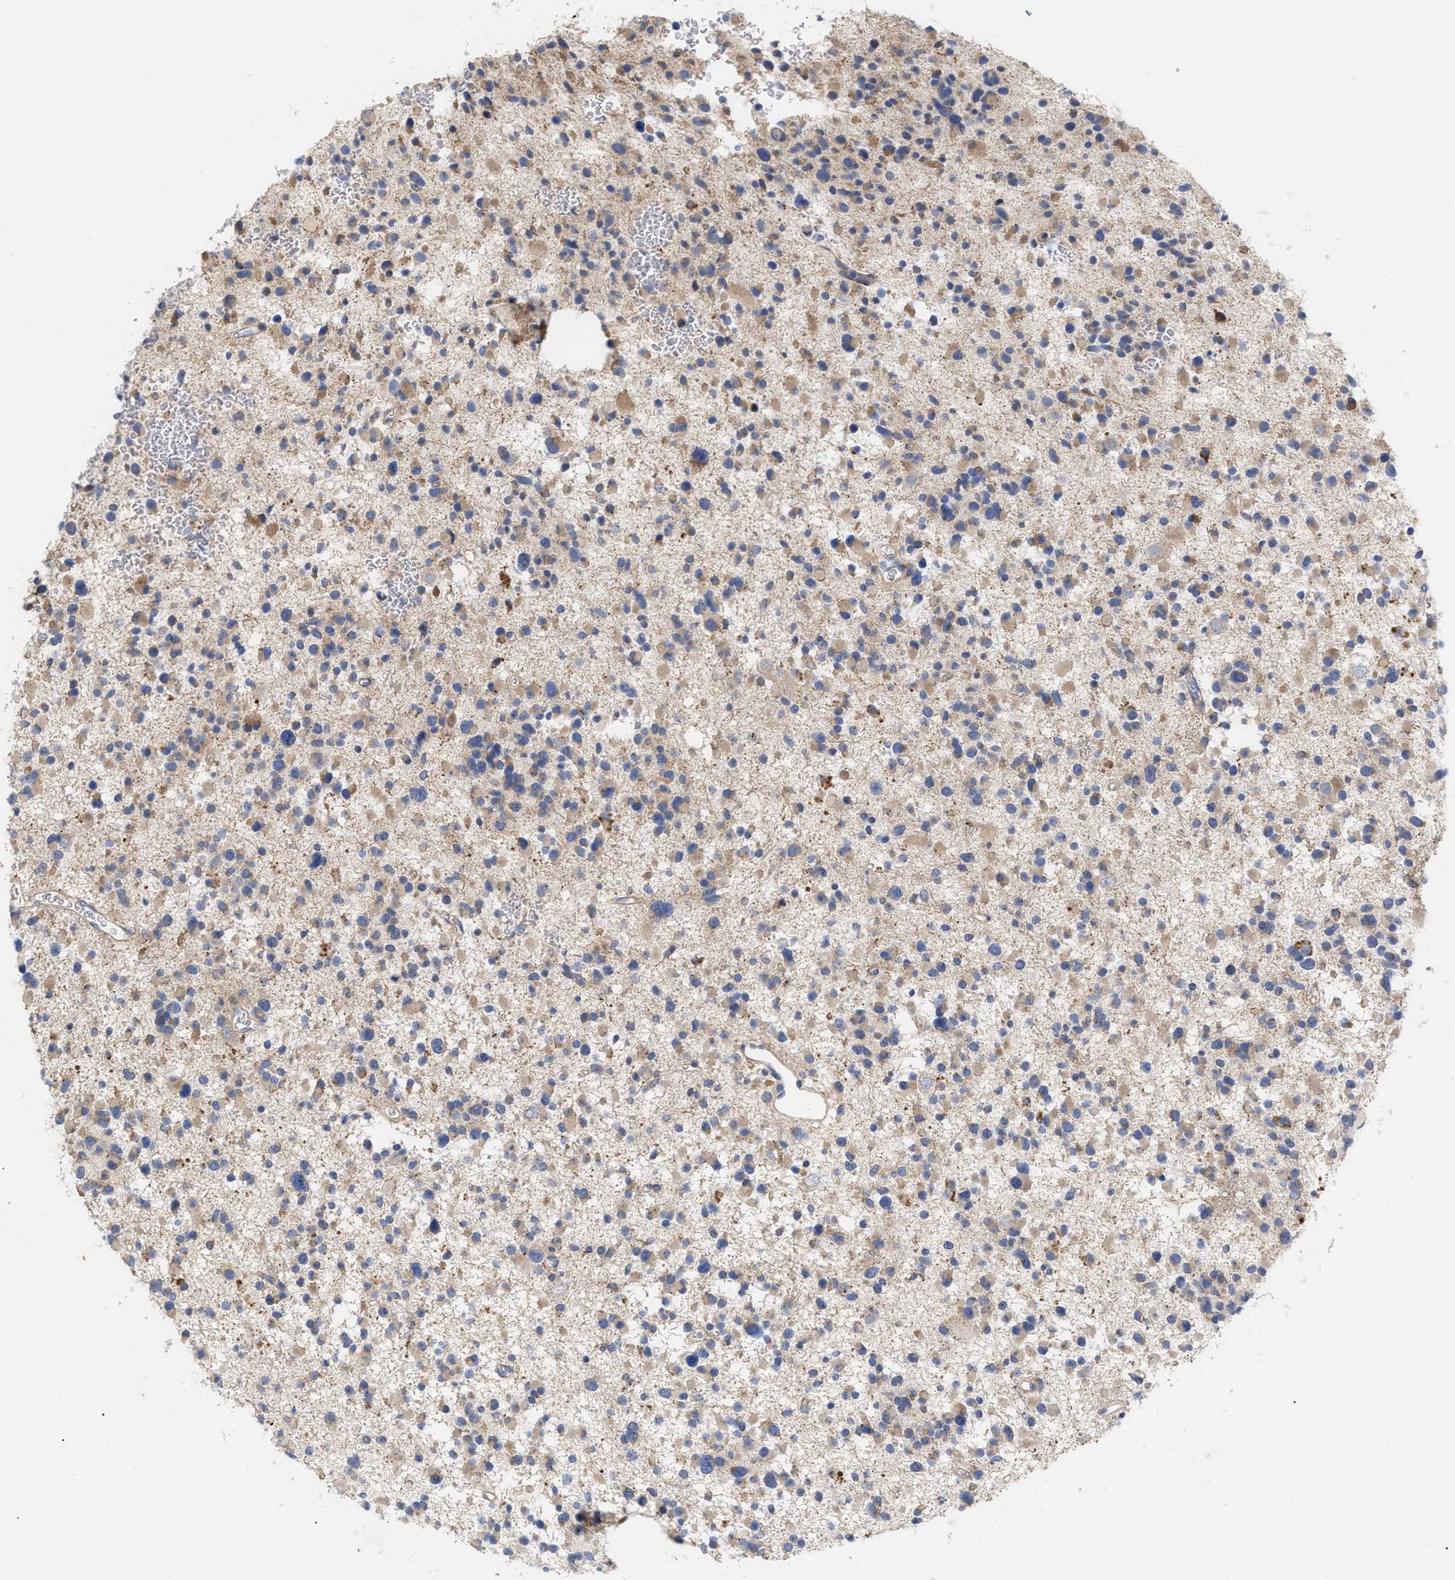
{"staining": {"intensity": "moderate", "quantity": ">75%", "location": "cytoplasmic/membranous"}, "tissue": "glioma", "cell_type": "Tumor cells", "image_type": "cancer", "snomed": [{"axis": "morphology", "description": "Glioma, malignant, Low grade"}, {"axis": "topography", "description": "Brain"}], "caption": "DAB (3,3'-diaminobenzidine) immunohistochemical staining of glioma reveals moderate cytoplasmic/membranous protein expression in approximately >75% of tumor cells. (DAB (3,3'-diaminobenzidine) IHC with brightfield microscopy, high magnification).", "gene": "VIP", "patient": {"sex": "female", "age": 22}}